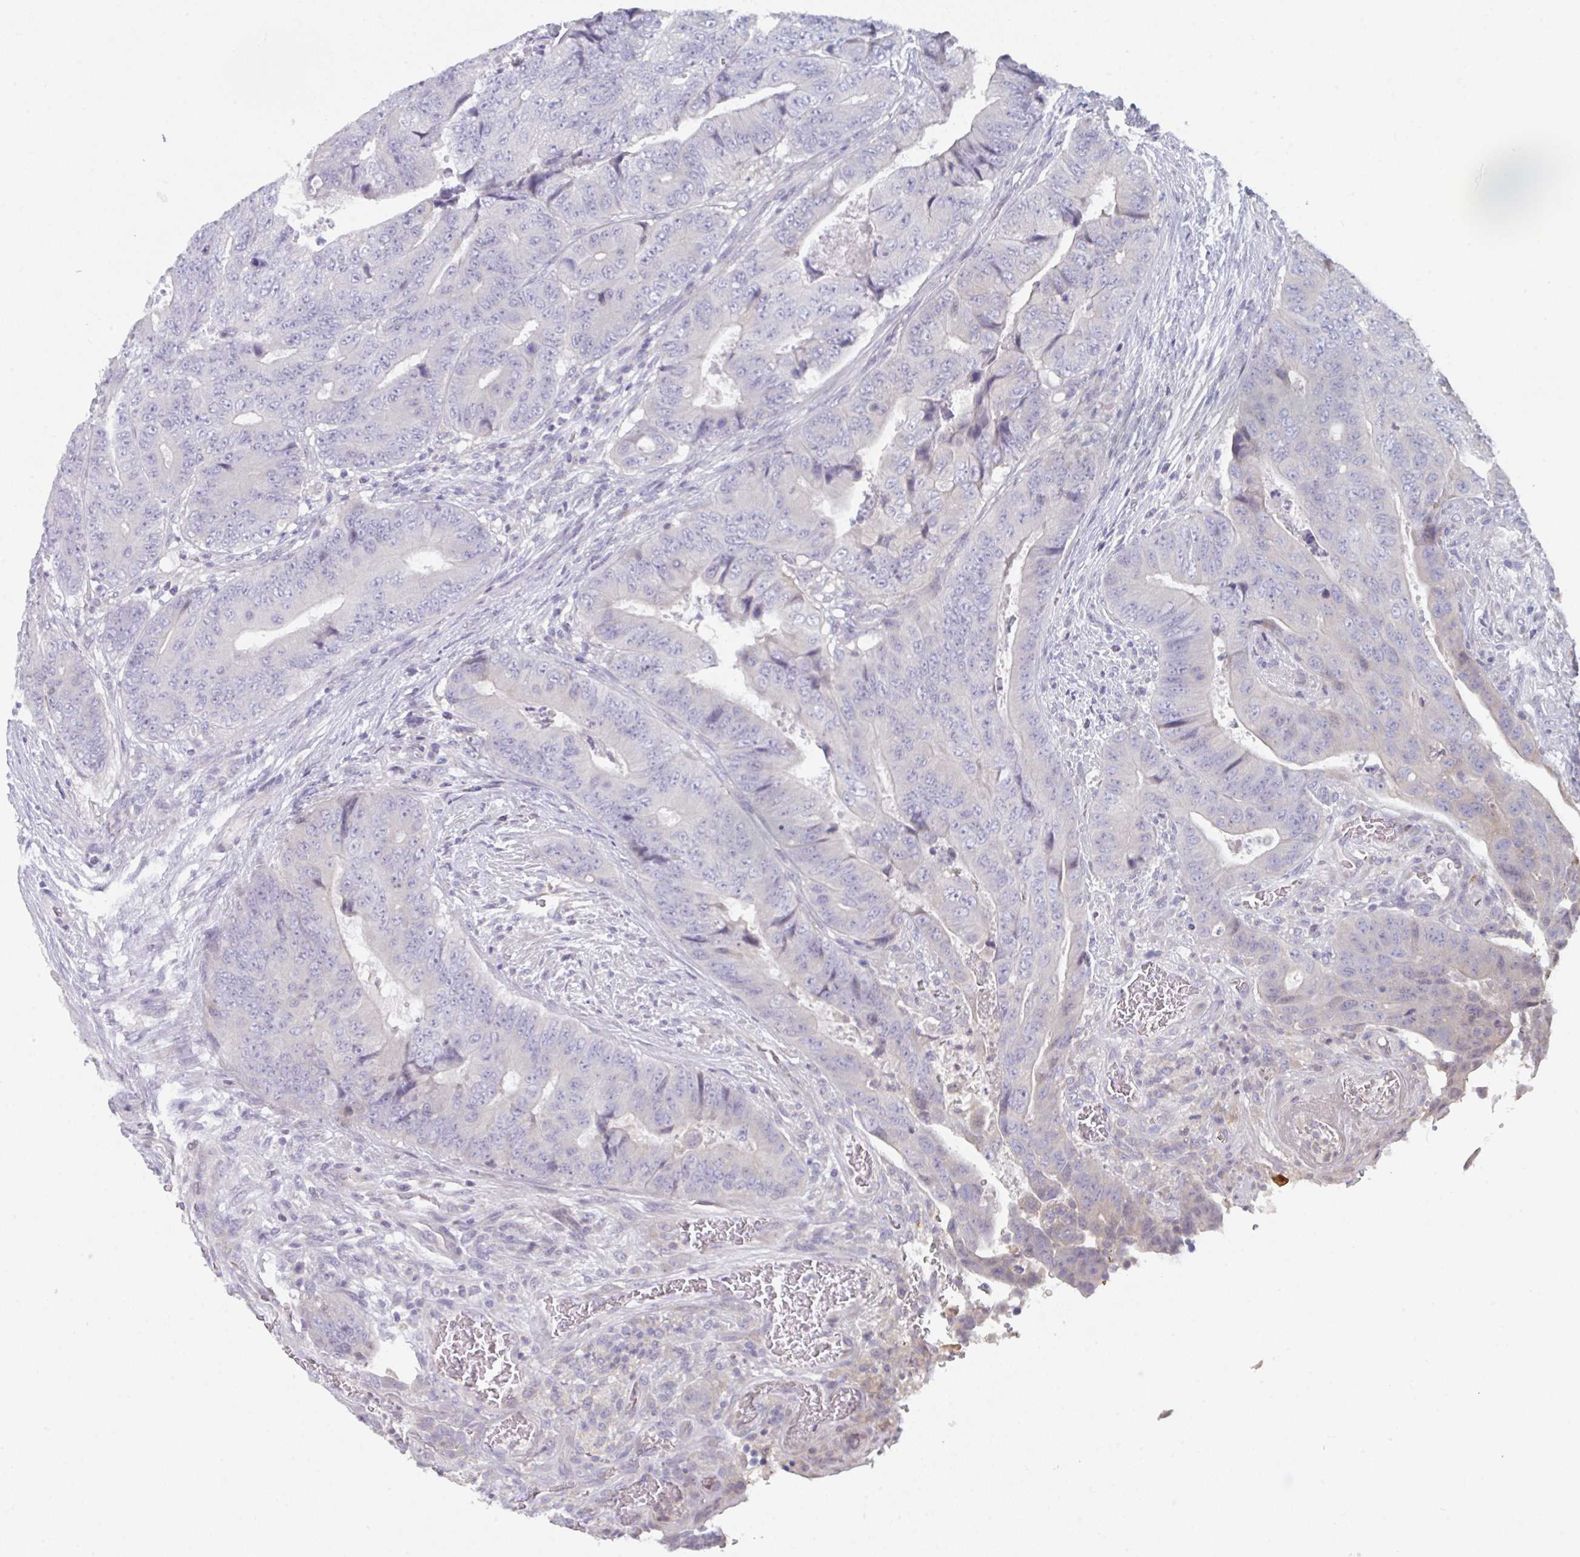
{"staining": {"intensity": "negative", "quantity": "none", "location": "none"}, "tissue": "colorectal cancer", "cell_type": "Tumor cells", "image_type": "cancer", "snomed": [{"axis": "morphology", "description": "Adenocarcinoma, NOS"}, {"axis": "topography", "description": "Colon"}], "caption": "Colorectal adenocarcinoma was stained to show a protein in brown. There is no significant staining in tumor cells.", "gene": "PTPRD", "patient": {"sex": "female", "age": 48}}